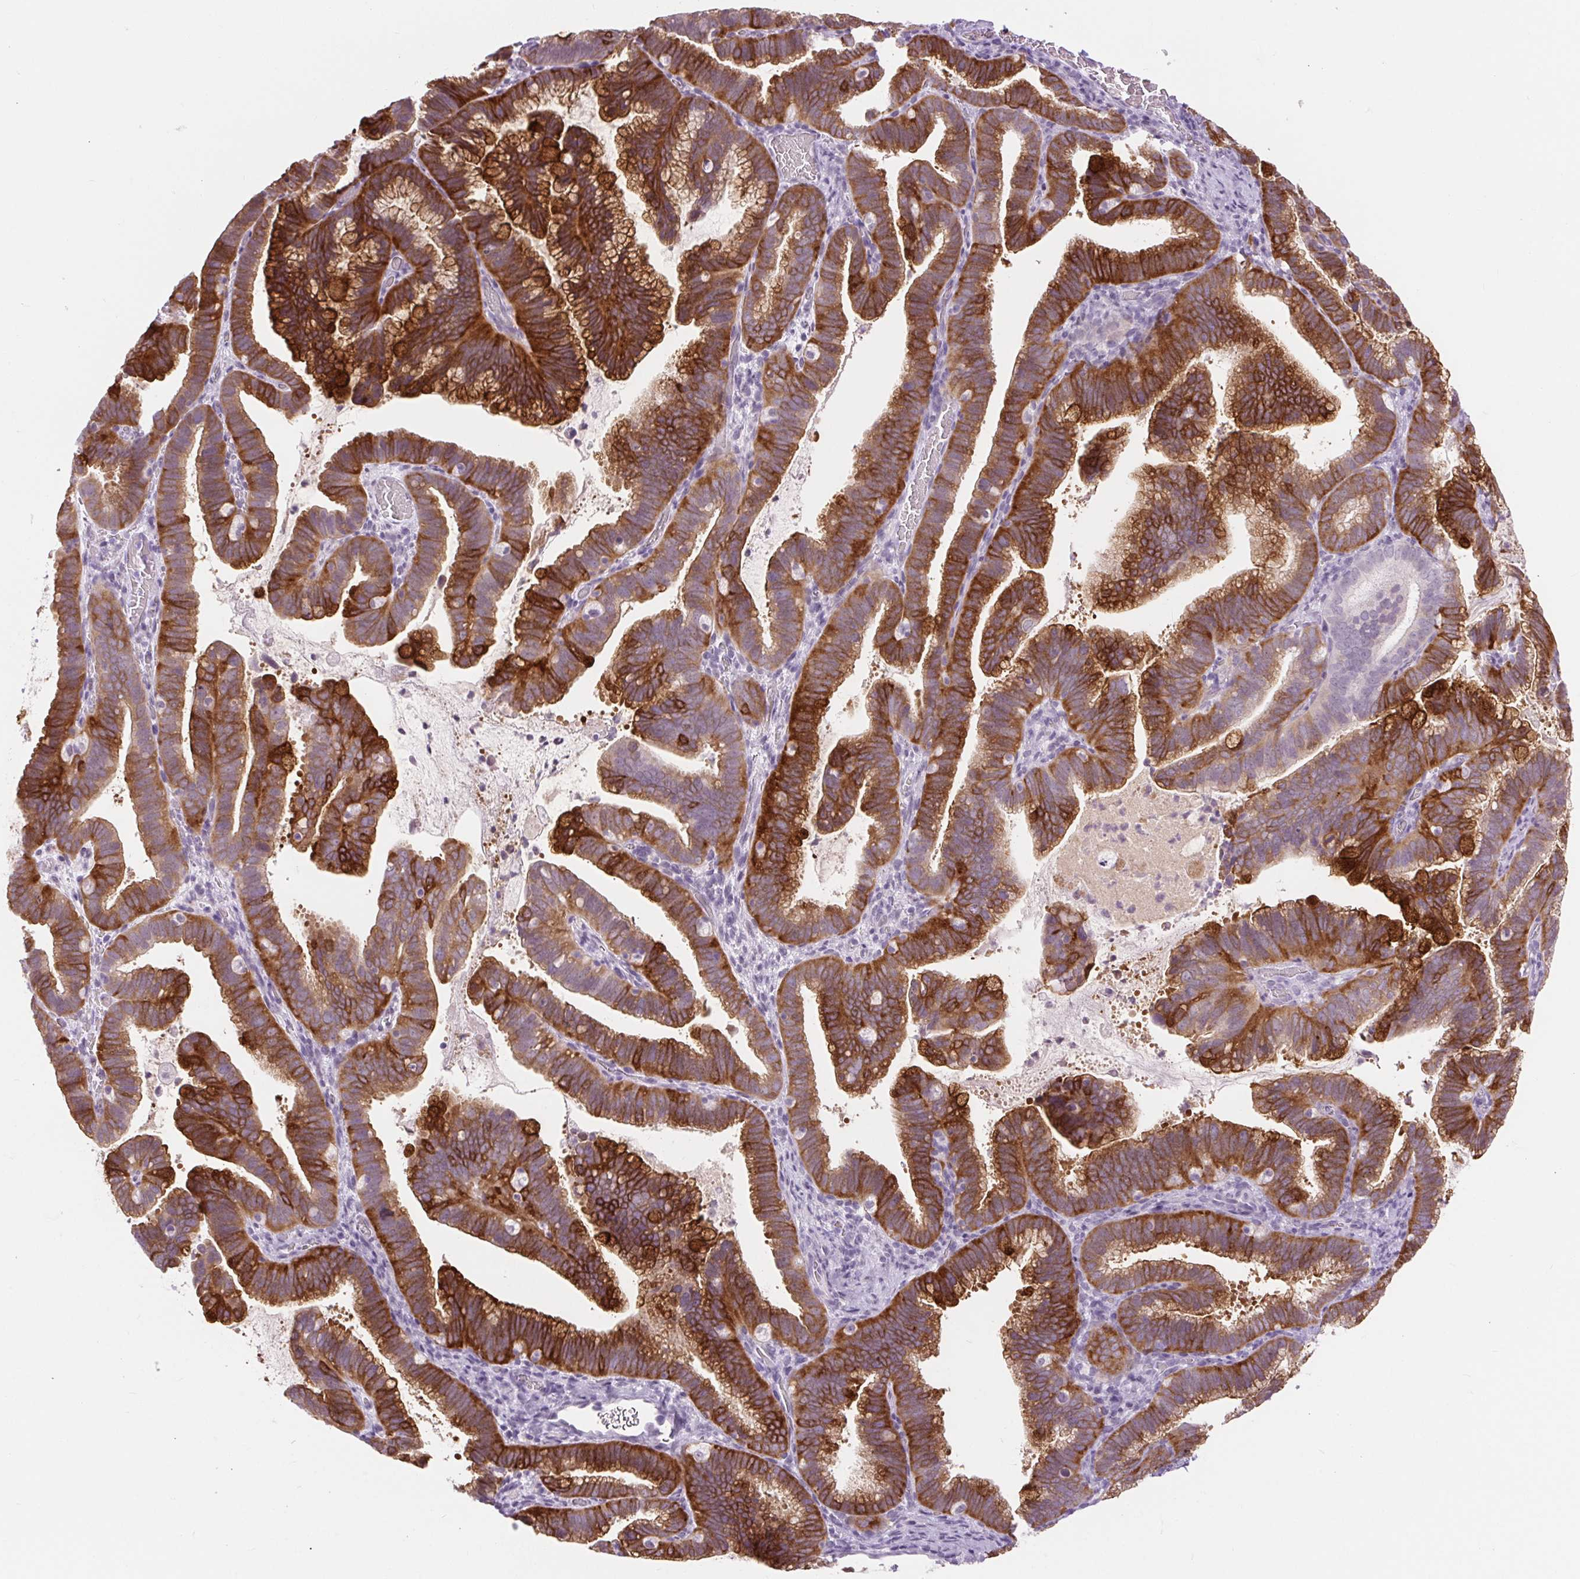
{"staining": {"intensity": "strong", "quantity": "25%-75%", "location": "cytoplasmic/membranous"}, "tissue": "cervical cancer", "cell_type": "Tumor cells", "image_type": "cancer", "snomed": [{"axis": "morphology", "description": "Adenocarcinoma, NOS"}, {"axis": "topography", "description": "Cervix"}], "caption": "Protein expression analysis of human adenocarcinoma (cervical) reveals strong cytoplasmic/membranous expression in about 25%-75% of tumor cells.", "gene": "BCAS1", "patient": {"sex": "female", "age": 61}}